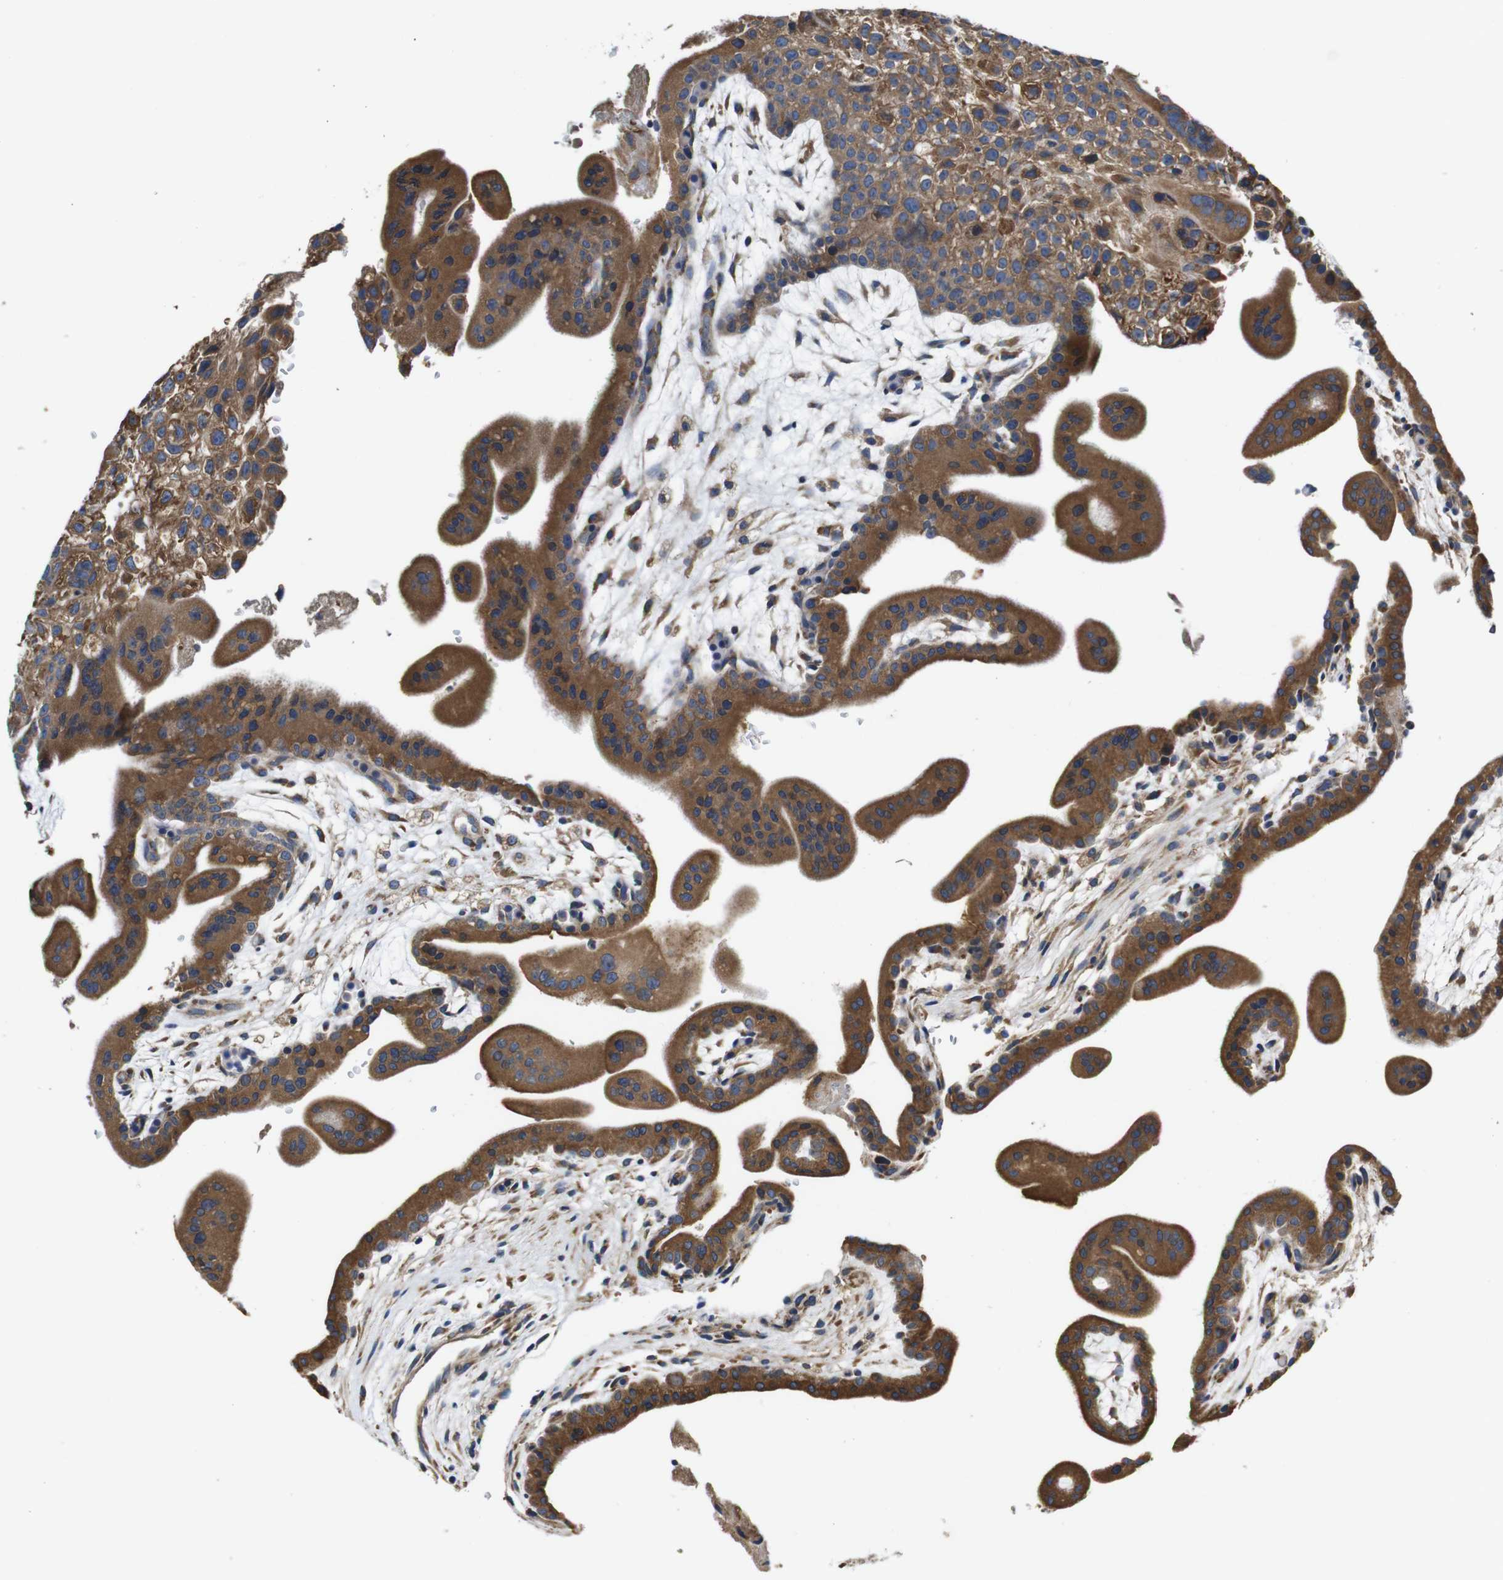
{"staining": {"intensity": "strong", "quantity": ">75%", "location": "cytoplasmic/membranous"}, "tissue": "placenta", "cell_type": "Trophoblastic cells", "image_type": "normal", "snomed": [{"axis": "morphology", "description": "Normal tissue, NOS"}, {"axis": "topography", "description": "Placenta"}], "caption": "Brown immunohistochemical staining in normal placenta demonstrates strong cytoplasmic/membranous expression in approximately >75% of trophoblastic cells. The protein of interest is shown in brown color, while the nuclei are stained blue.", "gene": "MARCHF7", "patient": {"sex": "female", "age": 35}}